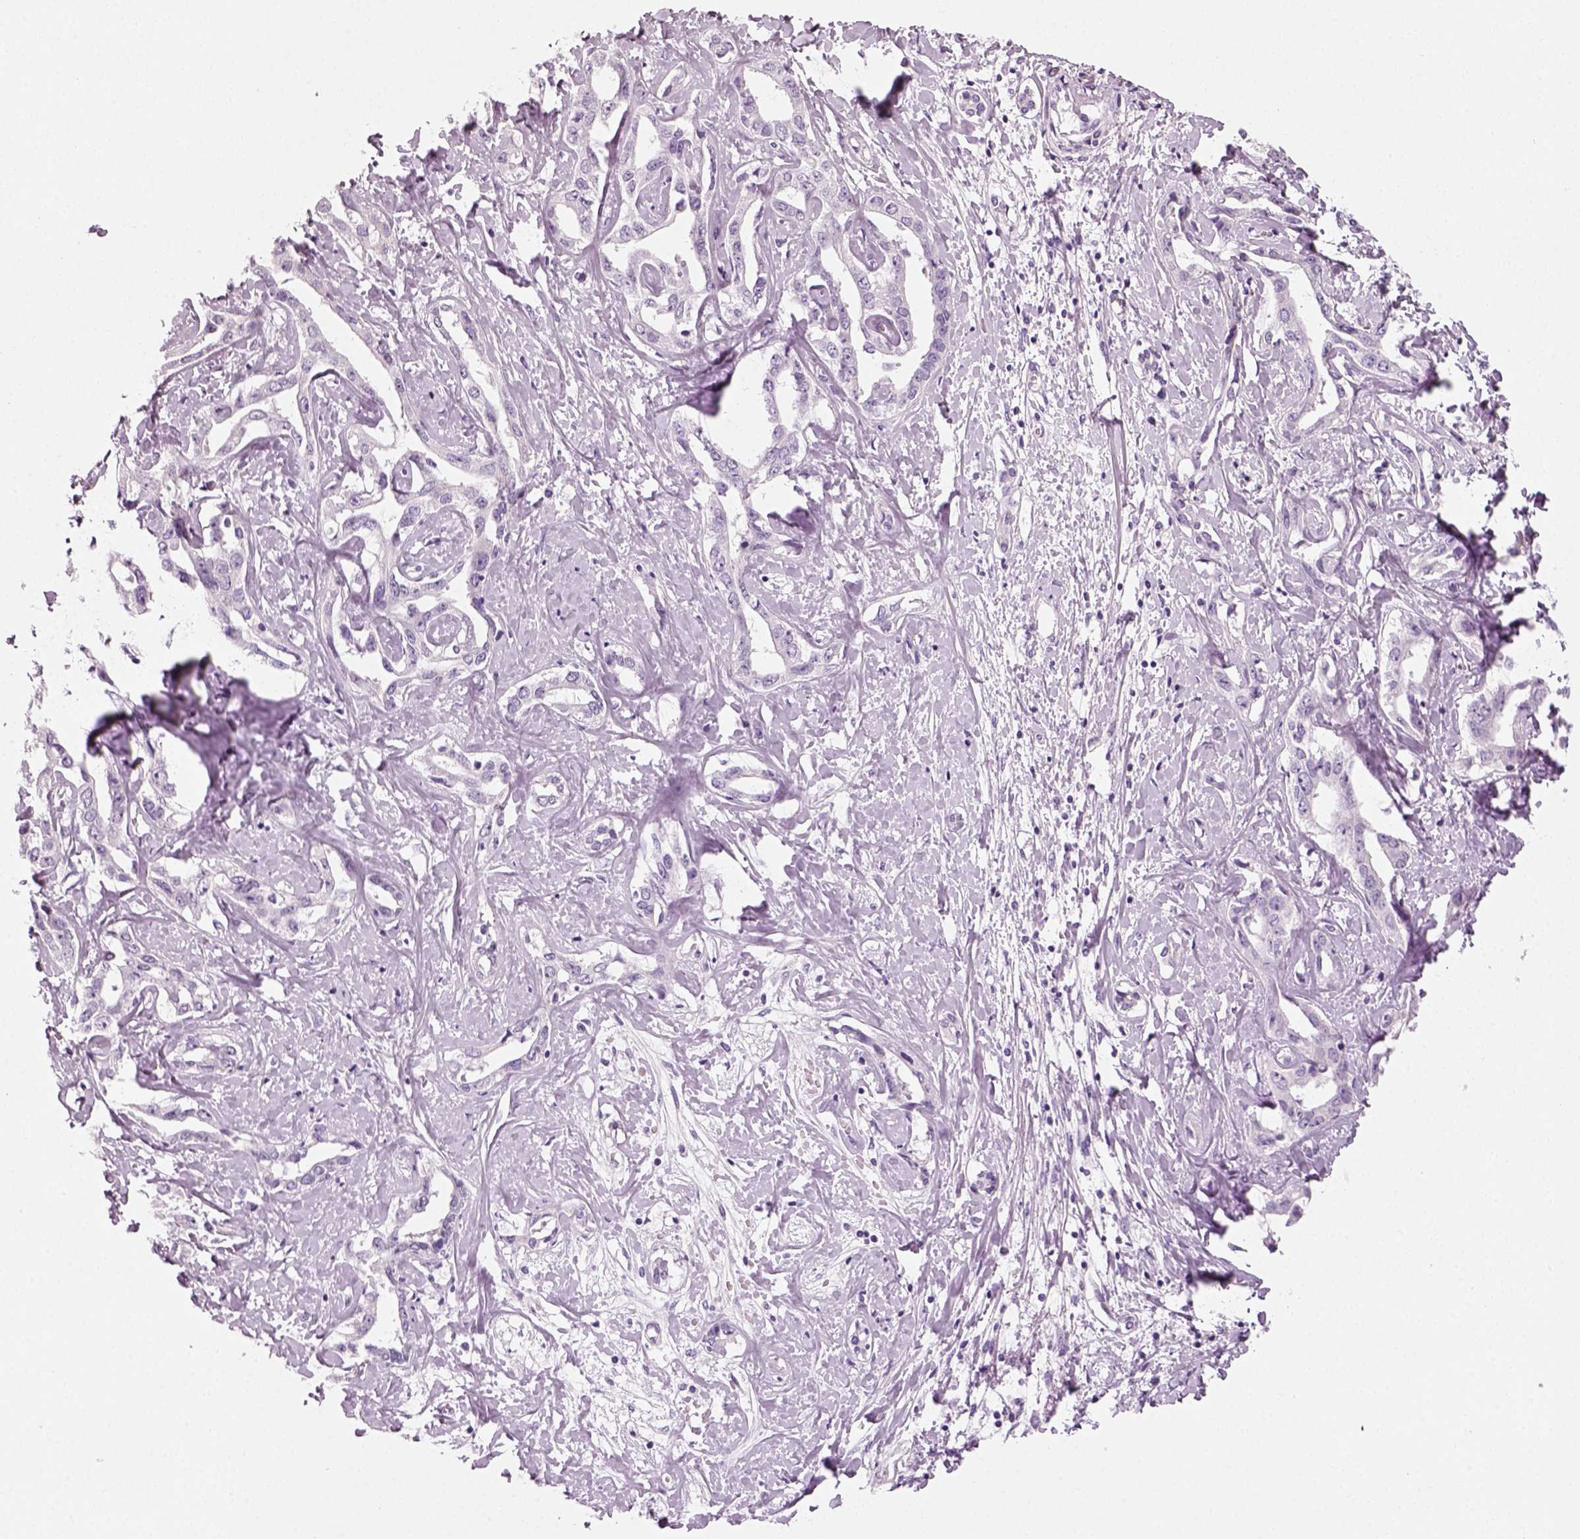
{"staining": {"intensity": "negative", "quantity": "none", "location": "none"}, "tissue": "liver cancer", "cell_type": "Tumor cells", "image_type": "cancer", "snomed": [{"axis": "morphology", "description": "Cholangiocarcinoma"}, {"axis": "topography", "description": "Liver"}], "caption": "DAB (3,3'-diaminobenzidine) immunohistochemical staining of liver cholangiocarcinoma displays no significant expression in tumor cells.", "gene": "SPATA31E1", "patient": {"sex": "male", "age": 59}}